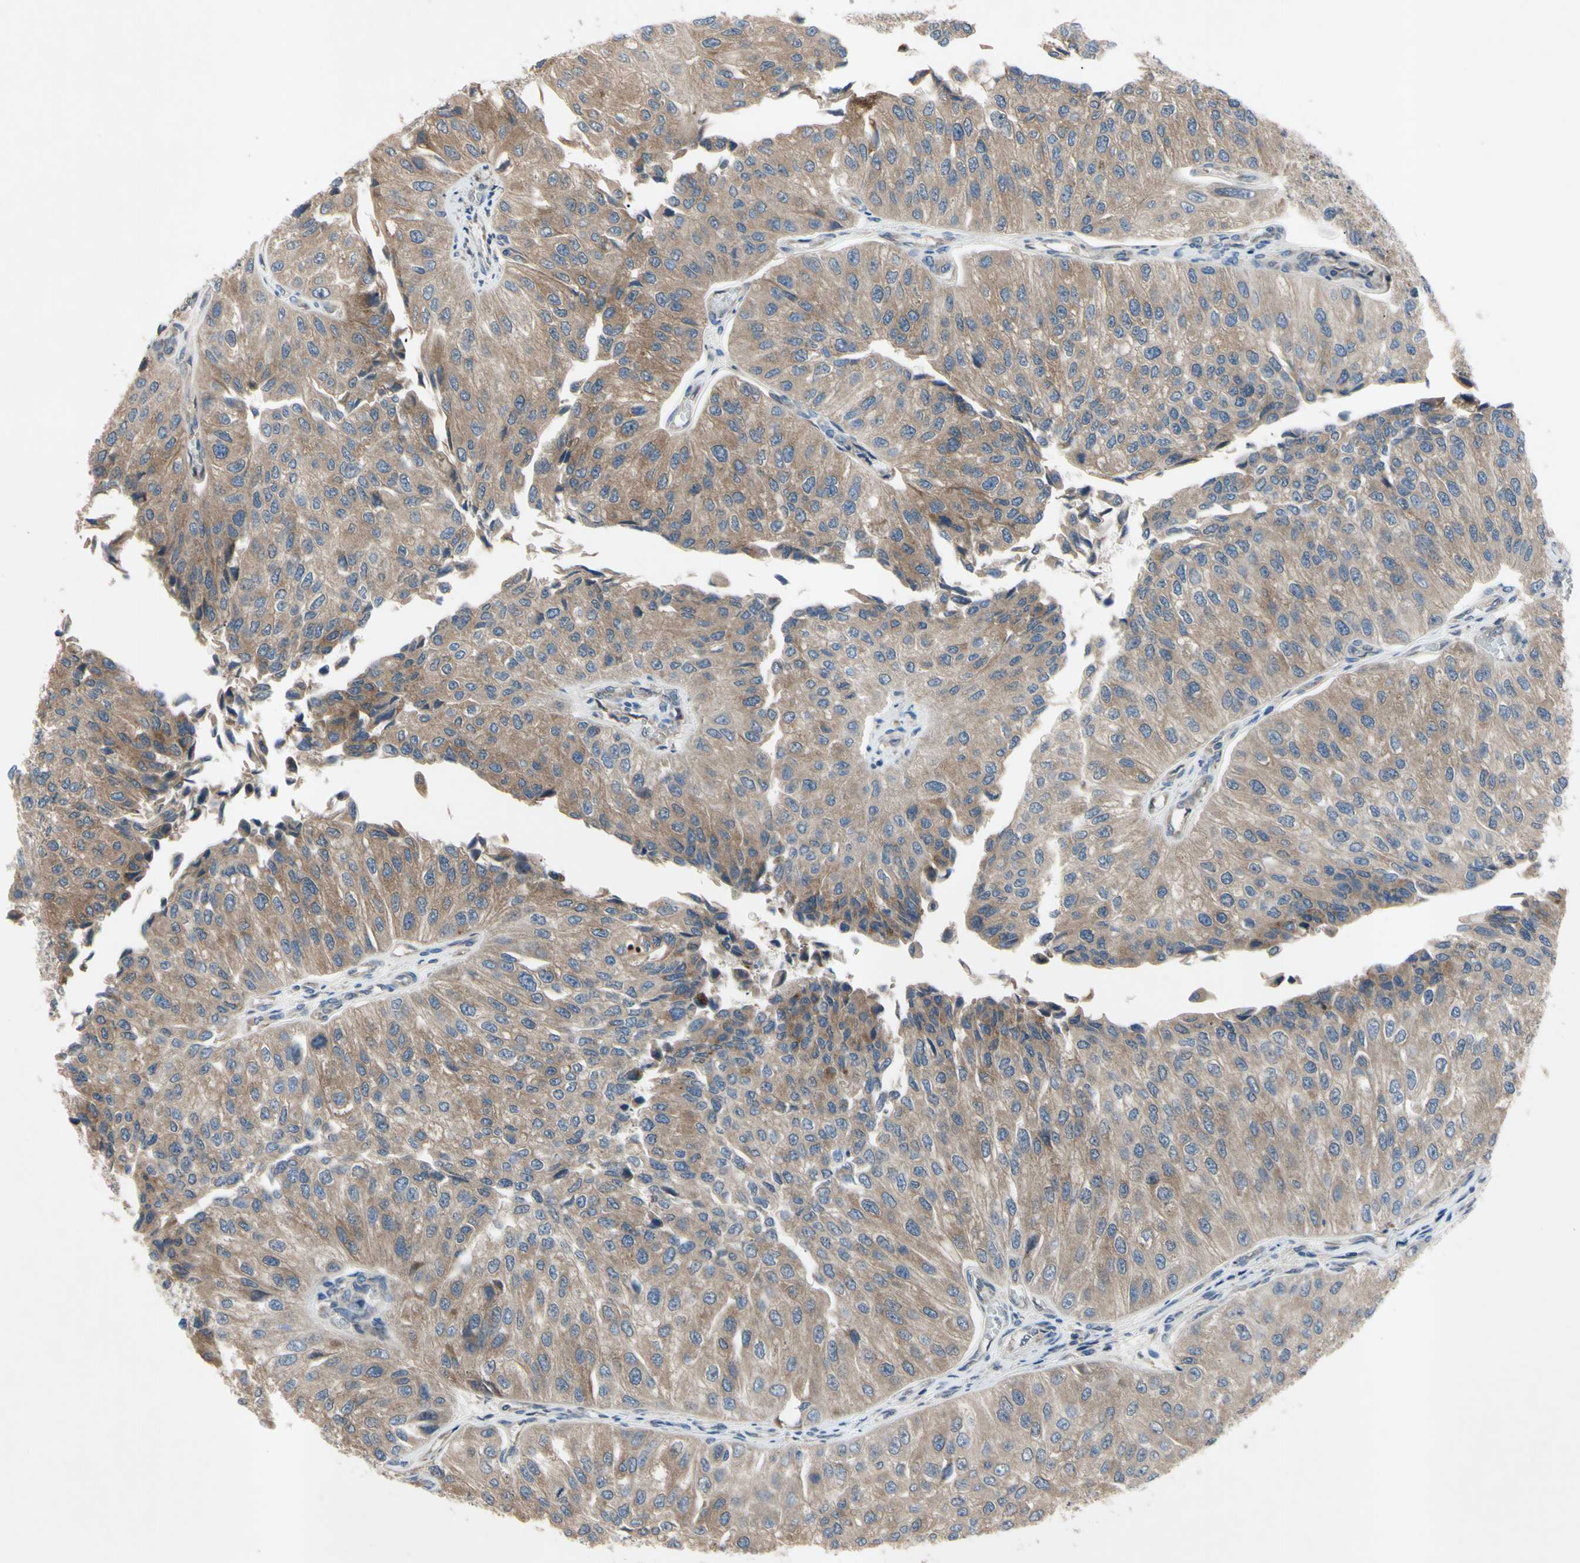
{"staining": {"intensity": "moderate", "quantity": ">75%", "location": "cytoplasmic/membranous"}, "tissue": "urothelial cancer", "cell_type": "Tumor cells", "image_type": "cancer", "snomed": [{"axis": "morphology", "description": "Urothelial carcinoma, High grade"}, {"axis": "topography", "description": "Kidney"}, {"axis": "topography", "description": "Urinary bladder"}], "caption": "Urothelial cancer tissue shows moderate cytoplasmic/membranous expression in about >75% of tumor cells, visualized by immunohistochemistry.", "gene": "HILPDA", "patient": {"sex": "male", "age": 77}}